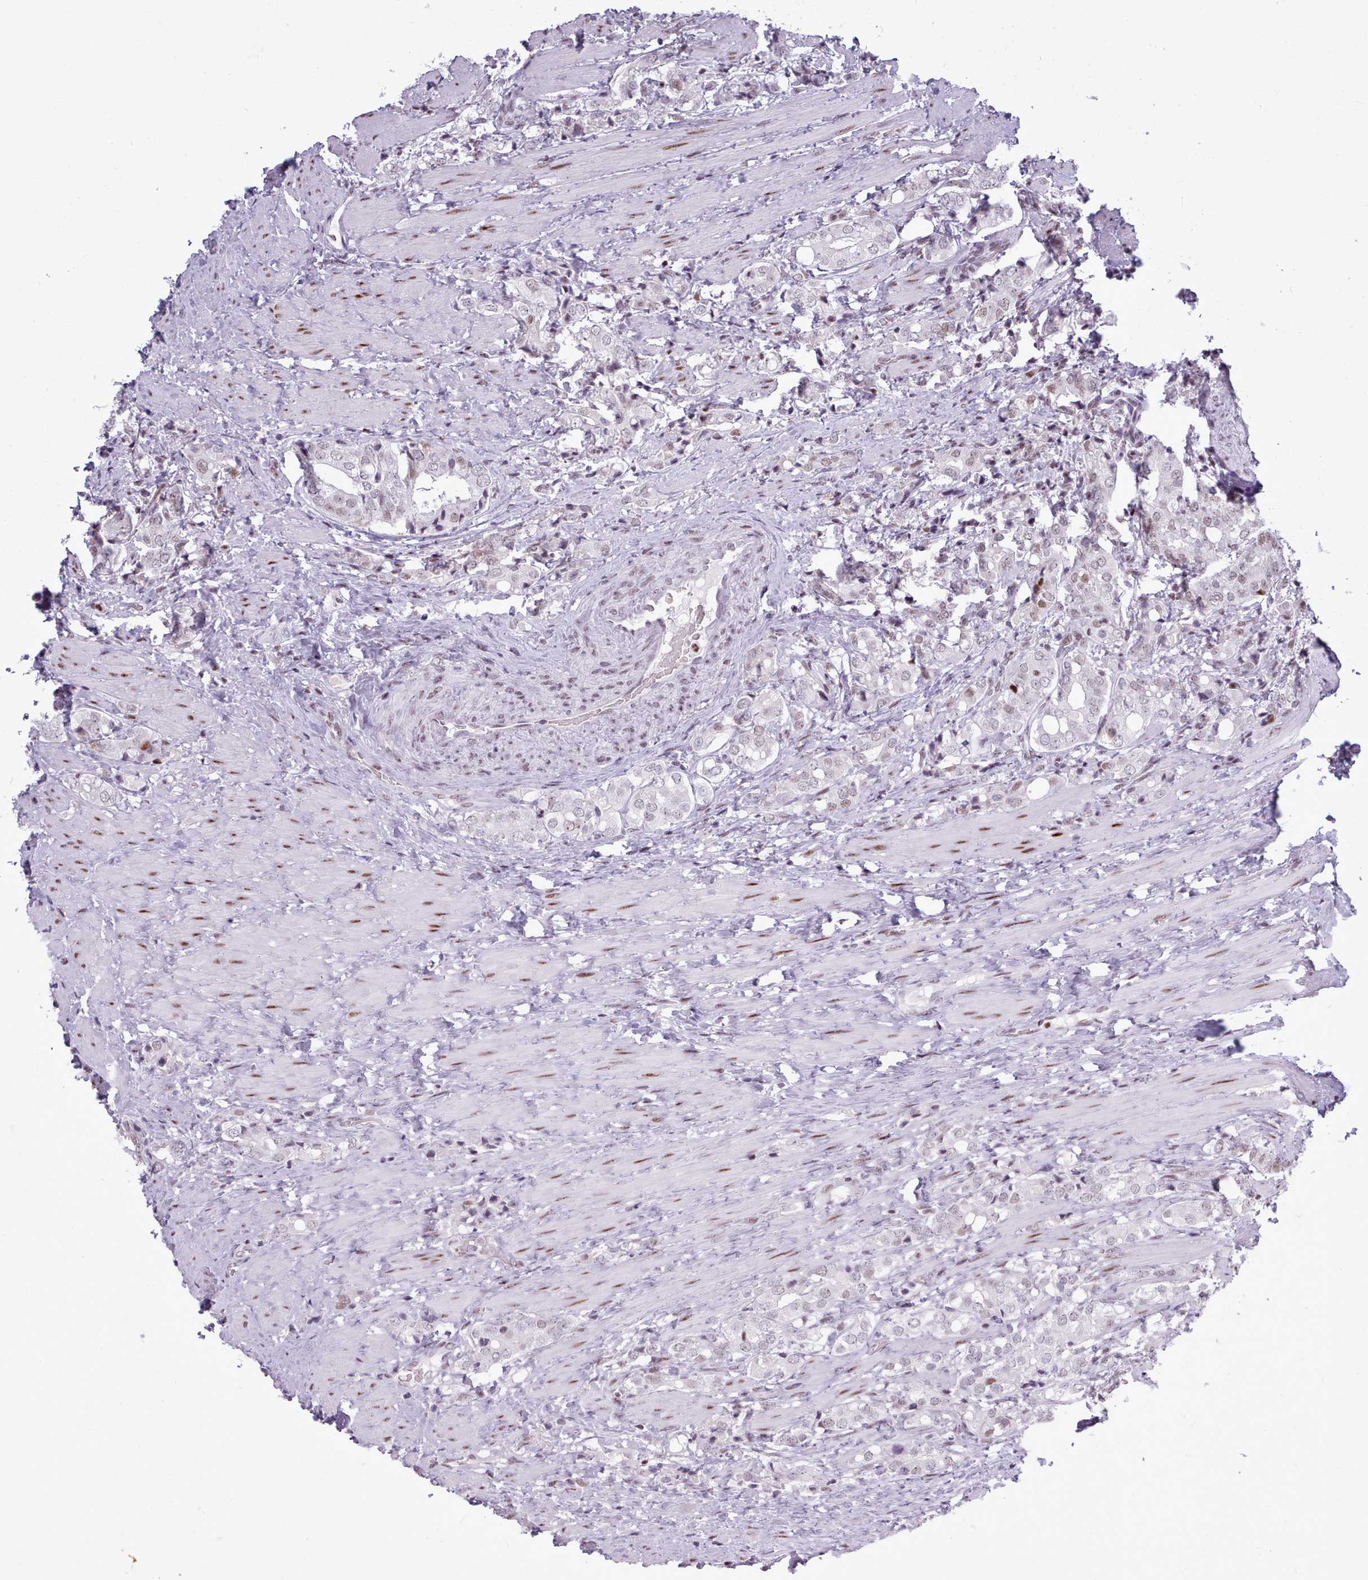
{"staining": {"intensity": "moderate", "quantity": "25%-75%", "location": "nuclear"}, "tissue": "prostate cancer", "cell_type": "Tumor cells", "image_type": "cancer", "snomed": [{"axis": "morphology", "description": "Adenocarcinoma, High grade"}, {"axis": "topography", "description": "Prostate"}], "caption": "Human prostate cancer stained for a protein (brown) reveals moderate nuclear positive staining in approximately 25%-75% of tumor cells.", "gene": "SRSF4", "patient": {"sex": "male", "age": 71}}